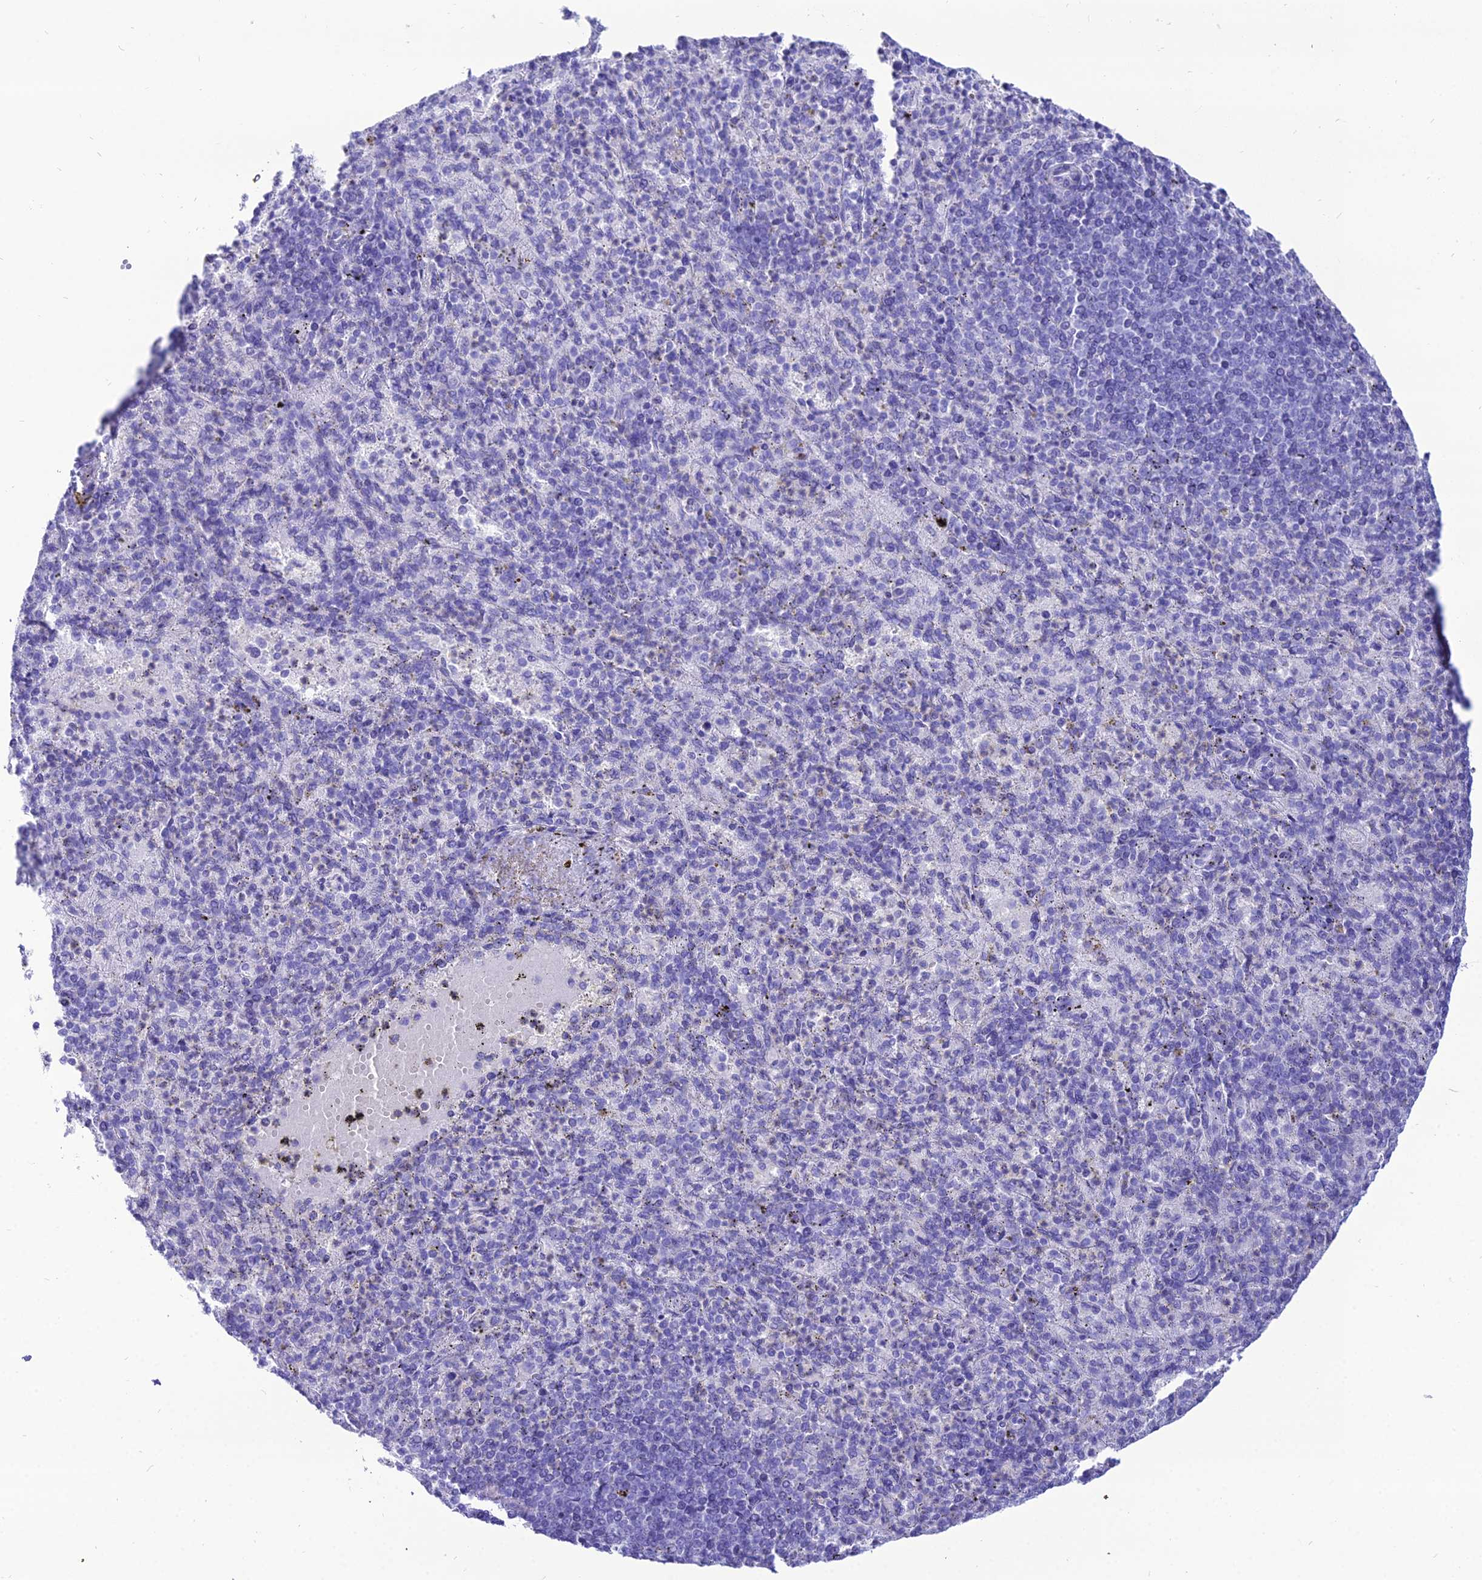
{"staining": {"intensity": "negative", "quantity": "none", "location": "none"}, "tissue": "spleen", "cell_type": "Cells in red pulp", "image_type": "normal", "snomed": [{"axis": "morphology", "description": "Normal tissue, NOS"}, {"axis": "topography", "description": "Spleen"}], "caption": "High power microscopy image of an IHC micrograph of unremarkable spleen, revealing no significant expression in cells in red pulp.", "gene": "PNMA5", "patient": {"sex": "female", "age": 74}}